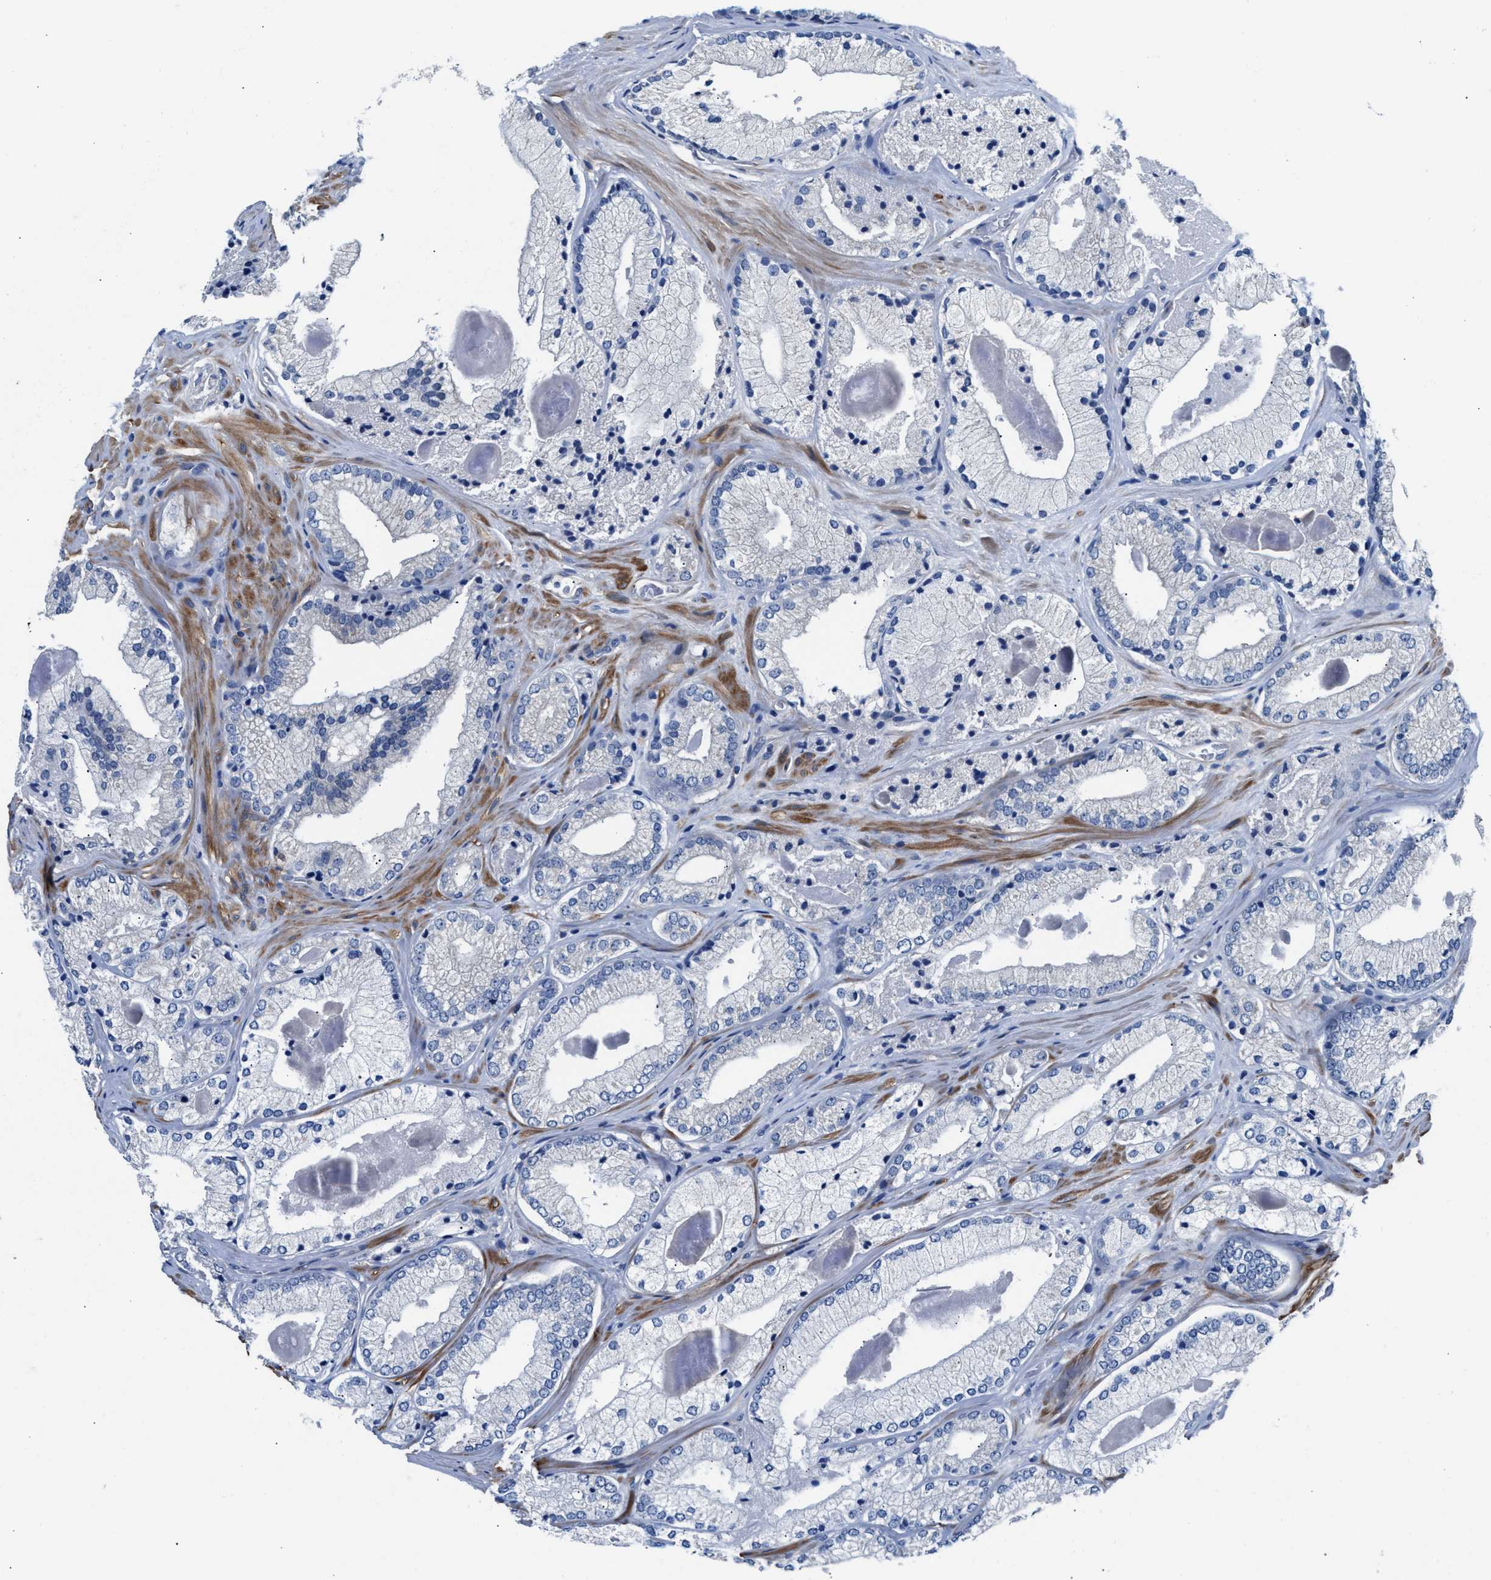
{"staining": {"intensity": "negative", "quantity": "none", "location": "none"}, "tissue": "prostate cancer", "cell_type": "Tumor cells", "image_type": "cancer", "snomed": [{"axis": "morphology", "description": "Adenocarcinoma, Low grade"}, {"axis": "topography", "description": "Prostate"}], "caption": "A histopathology image of prostate cancer stained for a protein exhibits no brown staining in tumor cells.", "gene": "PARG", "patient": {"sex": "male", "age": 65}}